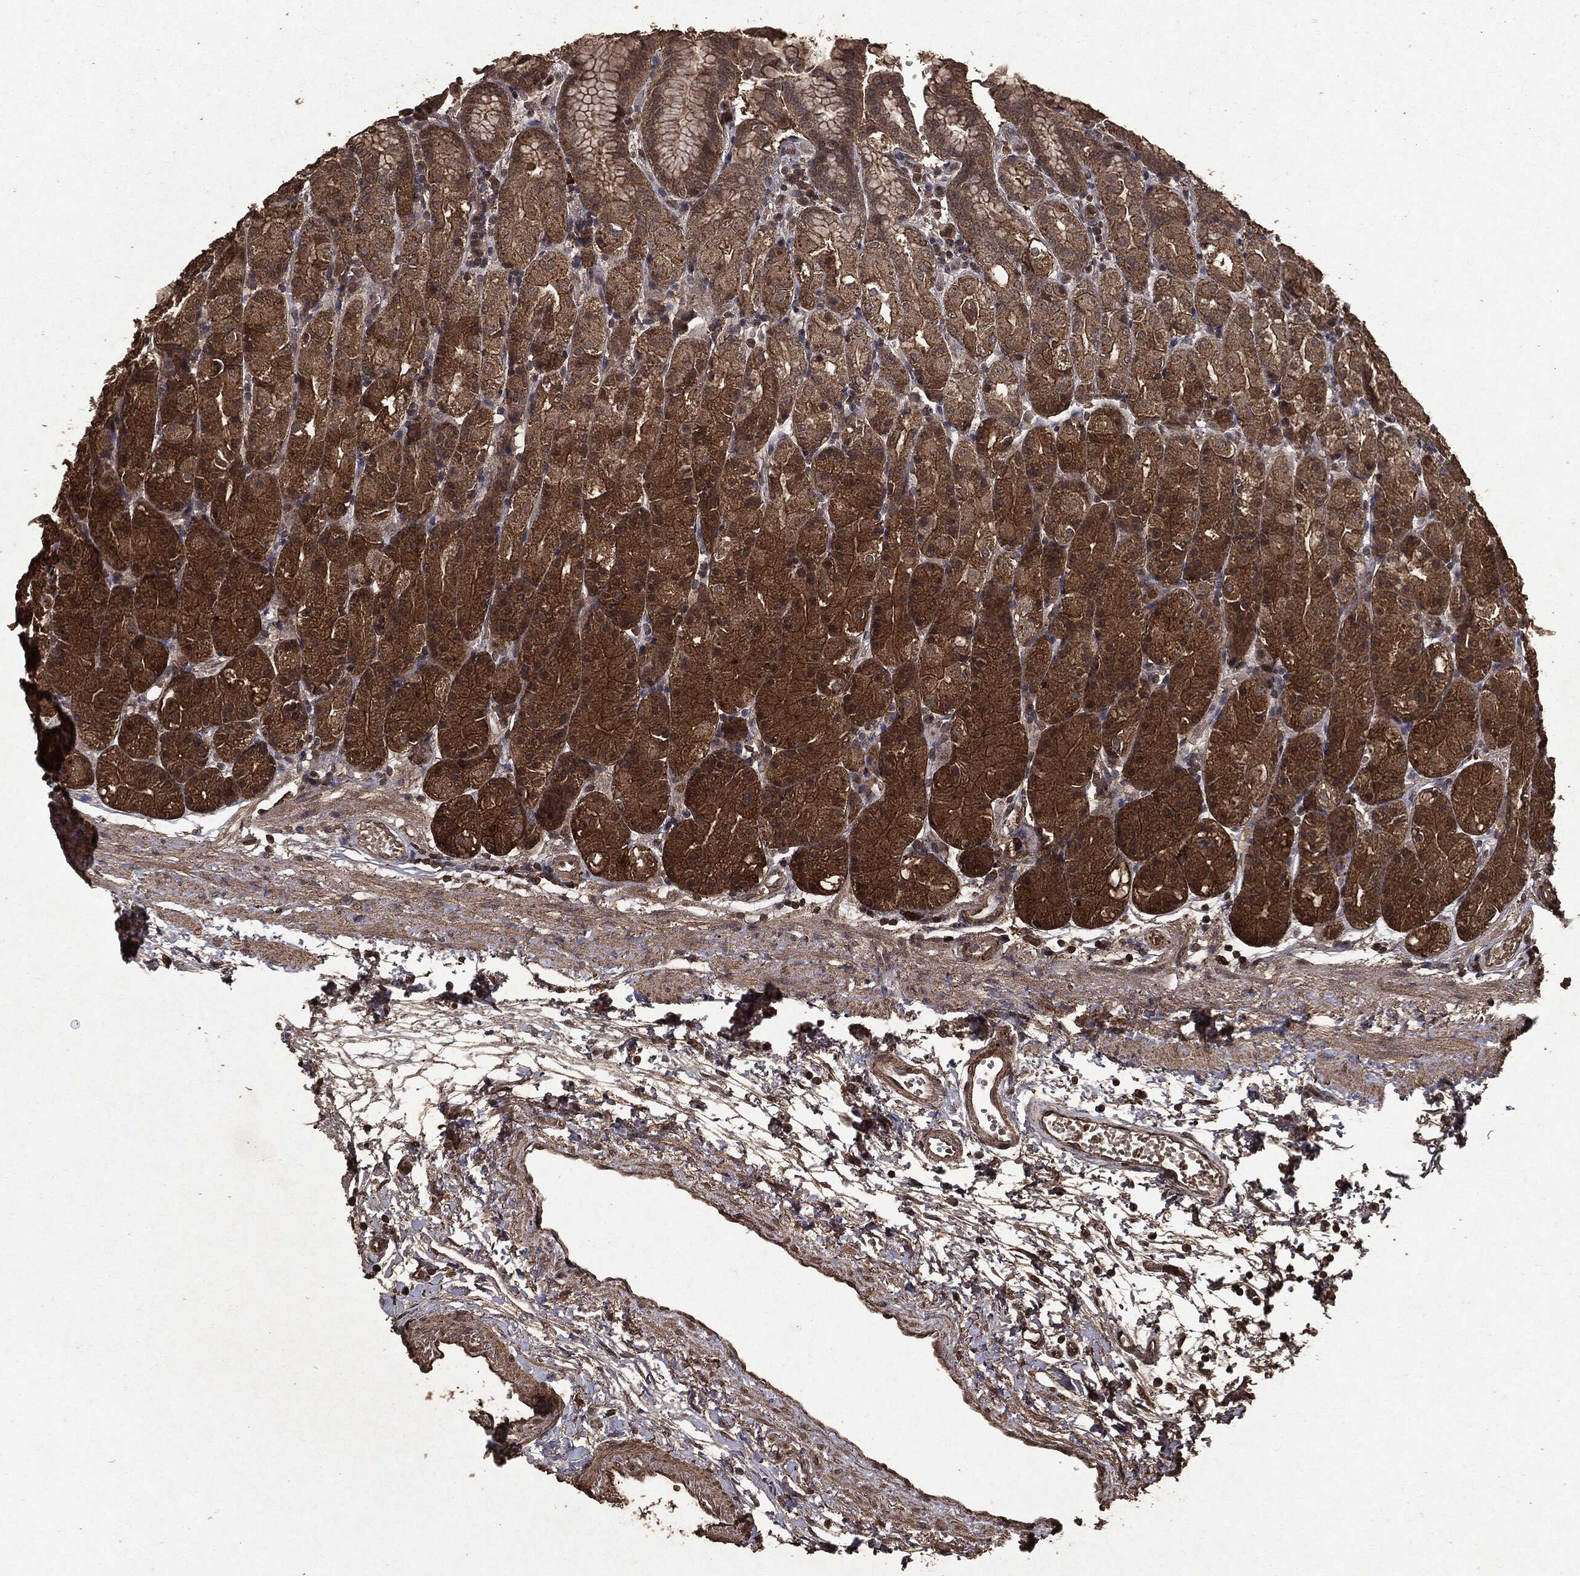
{"staining": {"intensity": "strong", "quantity": "25%-75%", "location": "cytoplasmic/membranous"}, "tissue": "stomach", "cell_type": "Glandular cells", "image_type": "normal", "snomed": [{"axis": "morphology", "description": "Normal tissue, NOS"}, {"axis": "morphology", "description": "Adenocarcinoma, NOS"}, {"axis": "topography", "description": "Stomach"}], "caption": "A micrograph of stomach stained for a protein exhibits strong cytoplasmic/membranous brown staining in glandular cells. The staining was performed using DAB (3,3'-diaminobenzidine) to visualize the protein expression in brown, while the nuclei were stained in blue with hematoxylin (Magnification: 20x).", "gene": "NME1", "patient": {"sex": "female", "age": 81}}